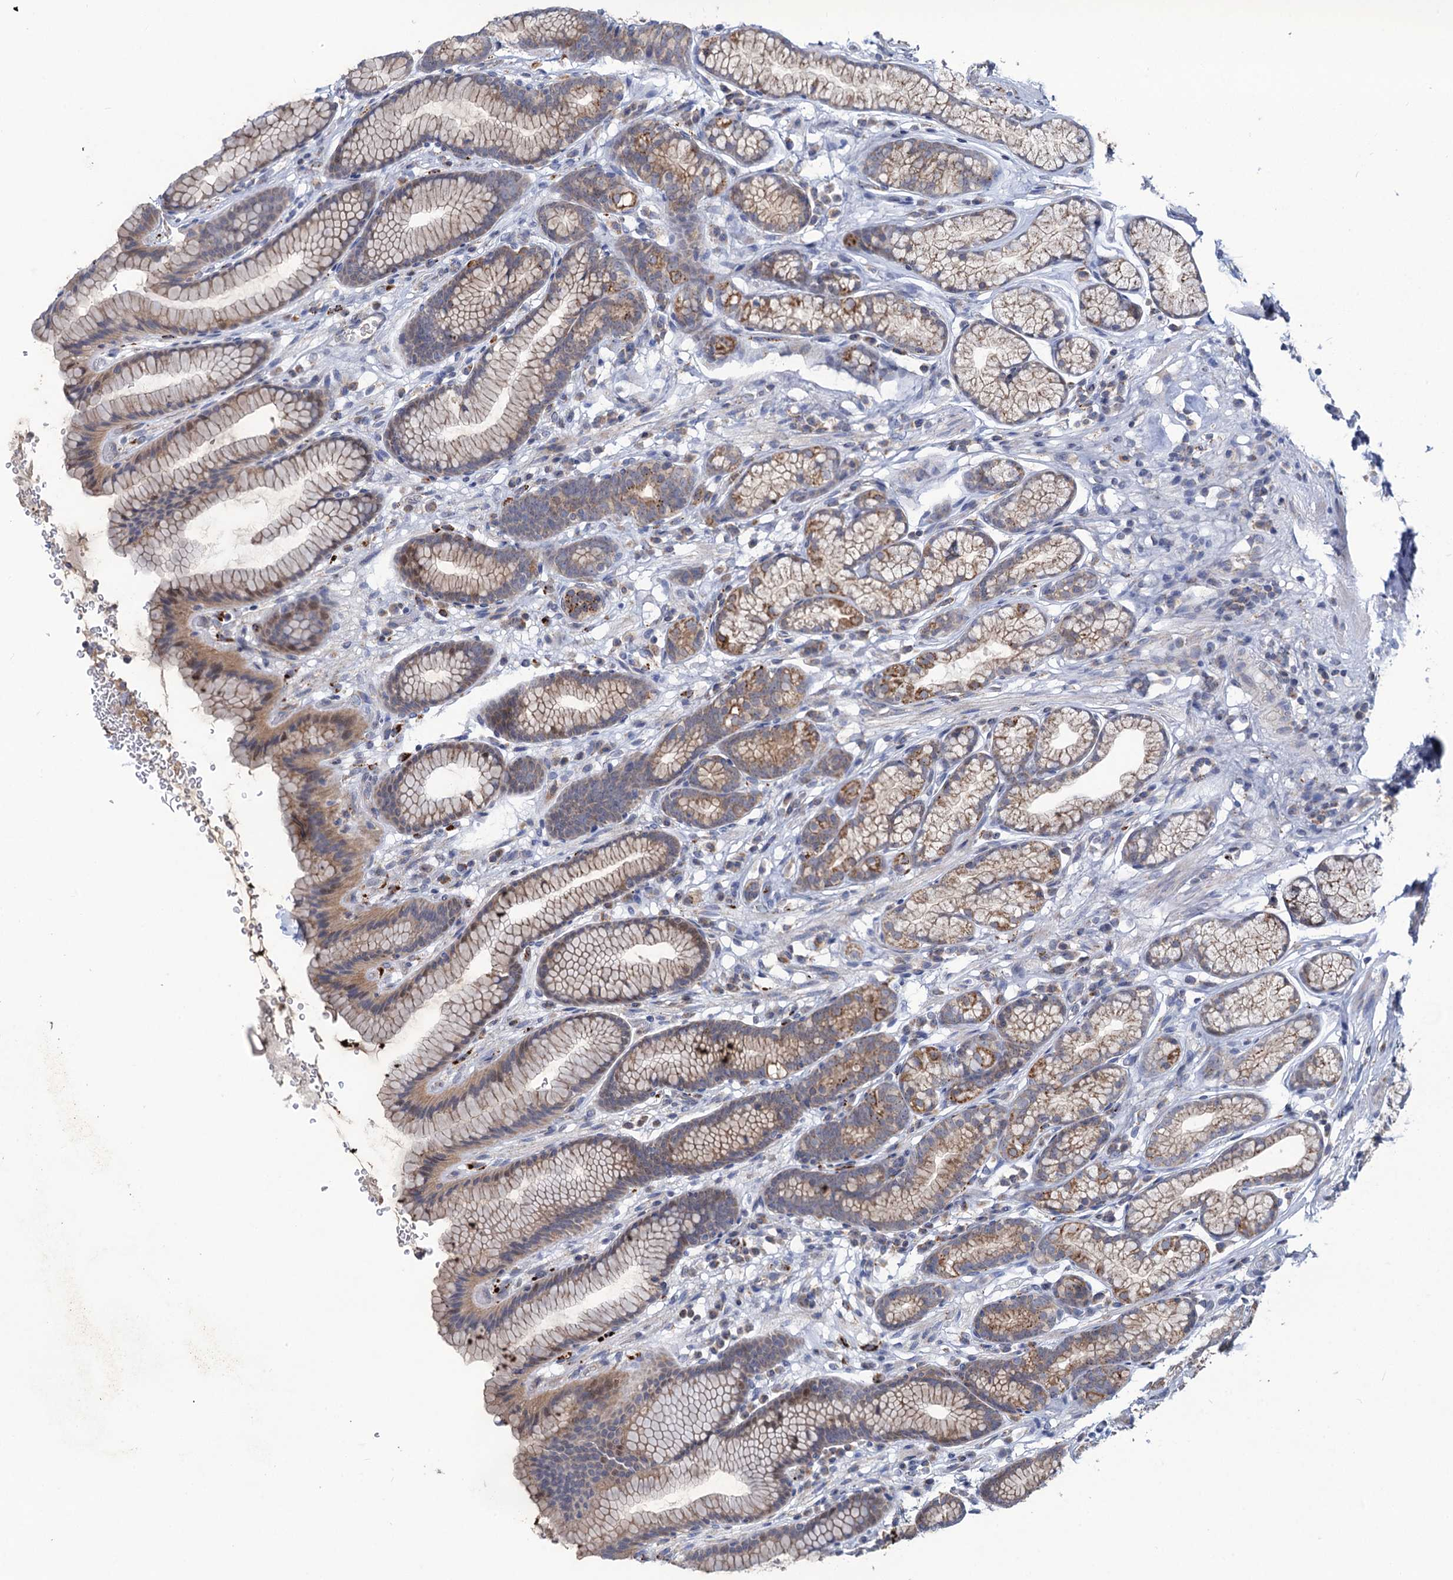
{"staining": {"intensity": "moderate", "quantity": "25%-75%", "location": "cytoplasmic/membranous"}, "tissue": "stomach", "cell_type": "Glandular cells", "image_type": "normal", "snomed": [{"axis": "morphology", "description": "Normal tissue, NOS"}, {"axis": "topography", "description": "Stomach"}], "caption": "Moderate cytoplasmic/membranous protein staining is identified in approximately 25%-75% of glandular cells in stomach.", "gene": "ANKS3", "patient": {"sex": "male", "age": 42}}